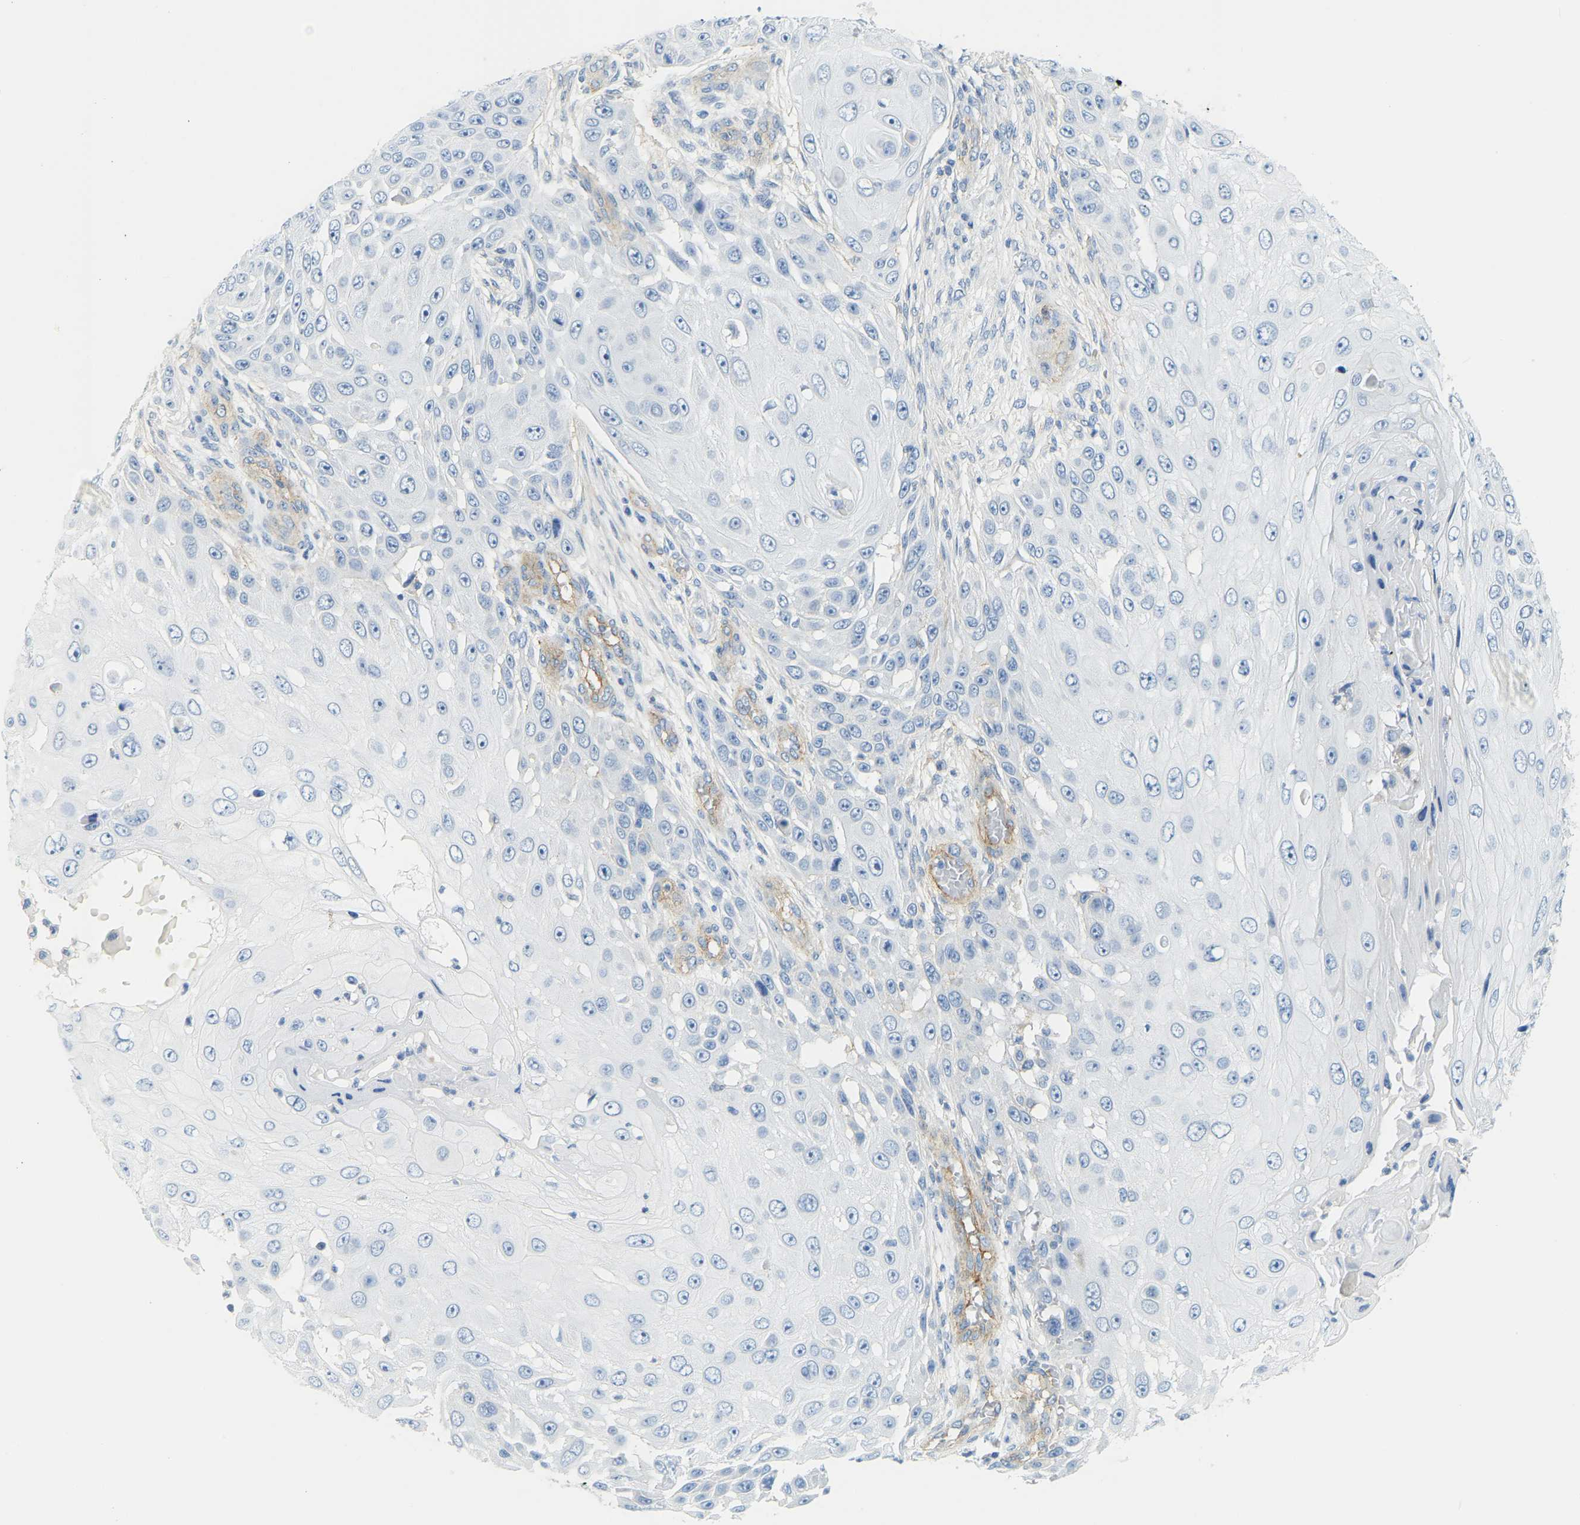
{"staining": {"intensity": "negative", "quantity": "none", "location": "none"}, "tissue": "skin cancer", "cell_type": "Tumor cells", "image_type": "cancer", "snomed": [{"axis": "morphology", "description": "Squamous cell carcinoma, NOS"}, {"axis": "topography", "description": "Skin"}], "caption": "This is an immunohistochemistry histopathology image of human skin cancer. There is no expression in tumor cells.", "gene": "MYL3", "patient": {"sex": "female", "age": 44}}